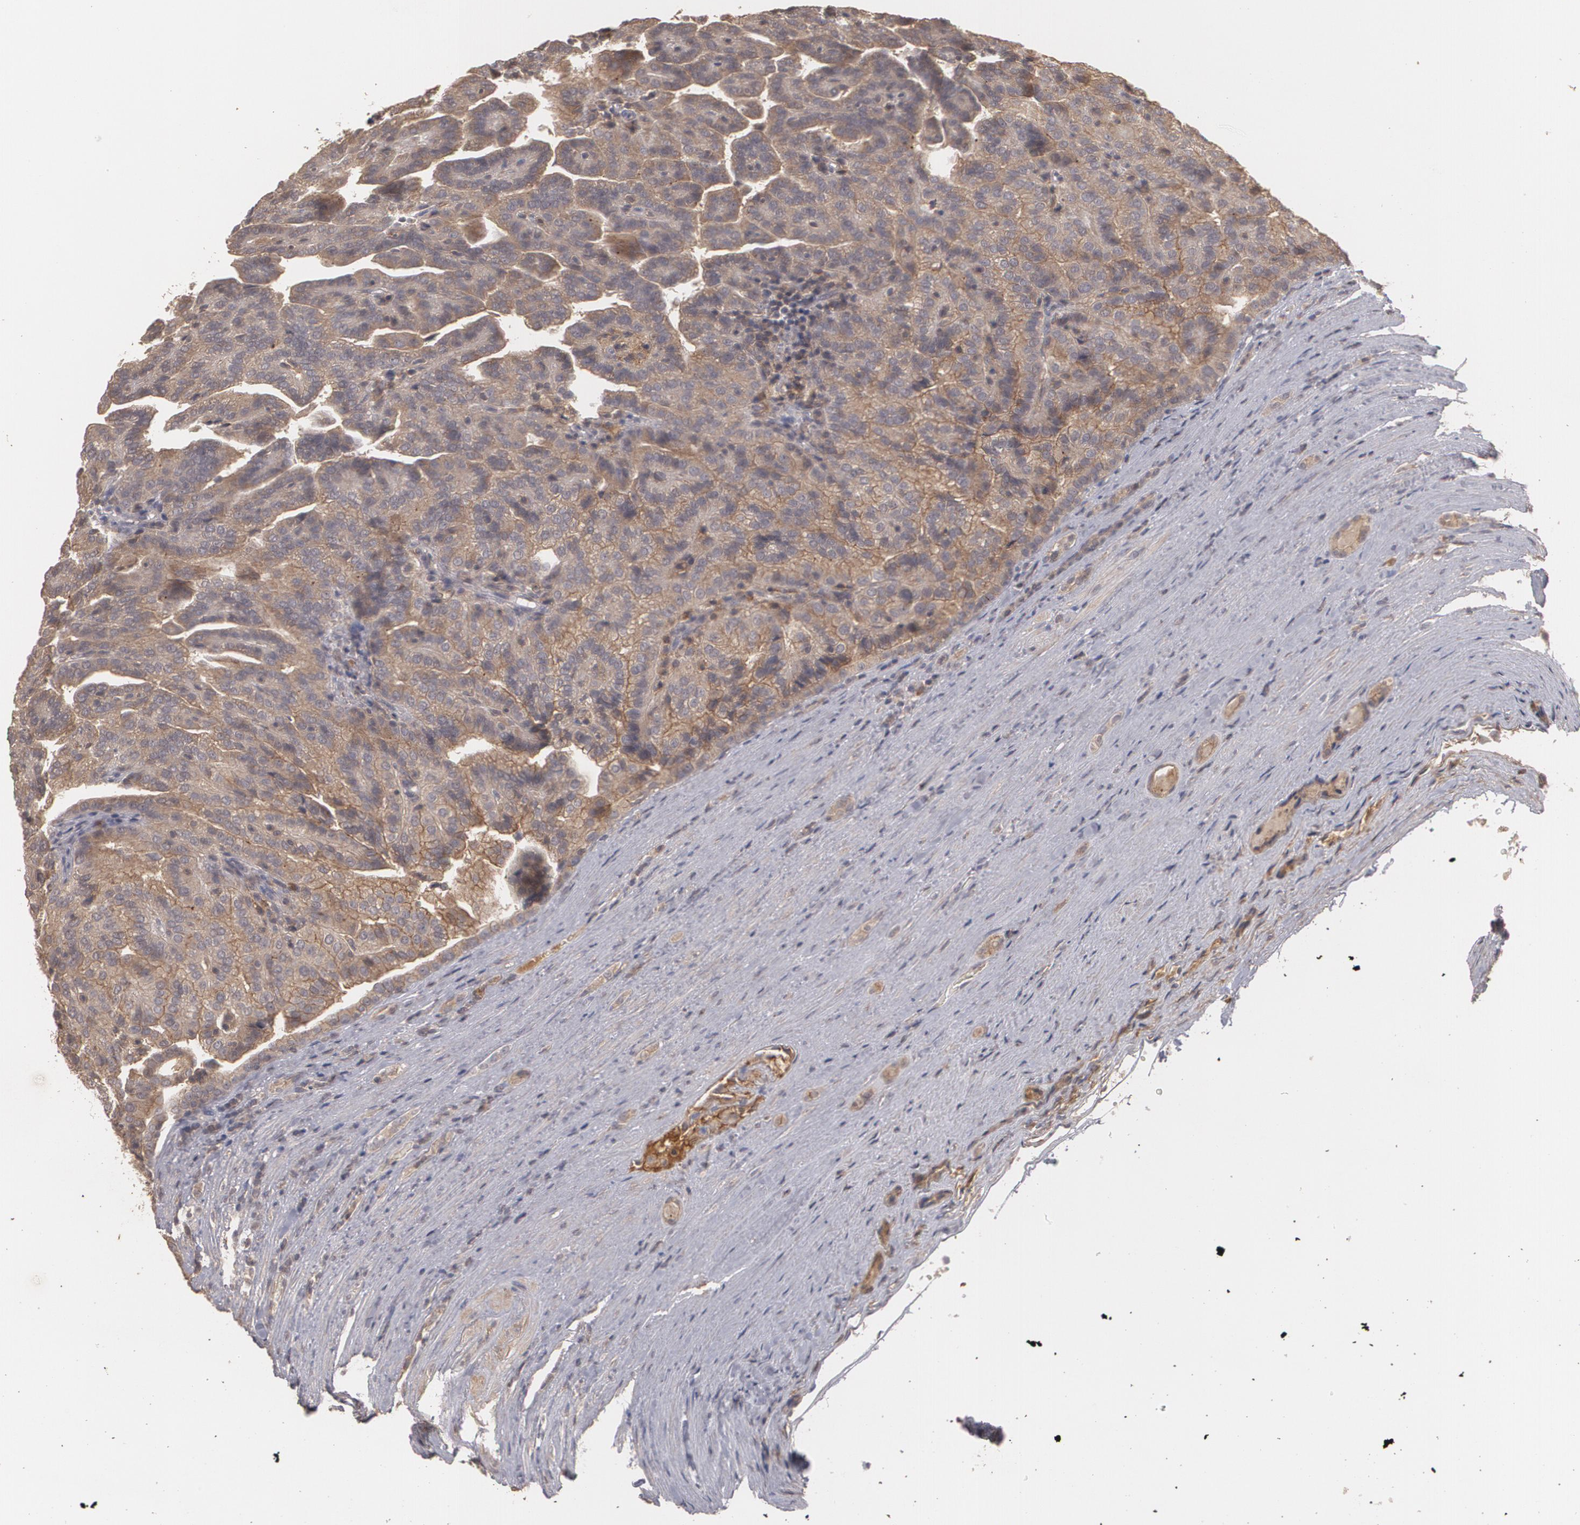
{"staining": {"intensity": "strong", "quantity": ">75%", "location": "cytoplasmic/membranous"}, "tissue": "renal cancer", "cell_type": "Tumor cells", "image_type": "cancer", "snomed": [{"axis": "morphology", "description": "Adenocarcinoma, NOS"}, {"axis": "topography", "description": "Kidney"}], "caption": "Immunohistochemistry (DAB) staining of human renal cancer displays strong cytoplasmic/membranous protein positivity in approximately >75% of tumor cells.", "gene": "ARF6", "patient": {"sex": "male", "age": 61}}